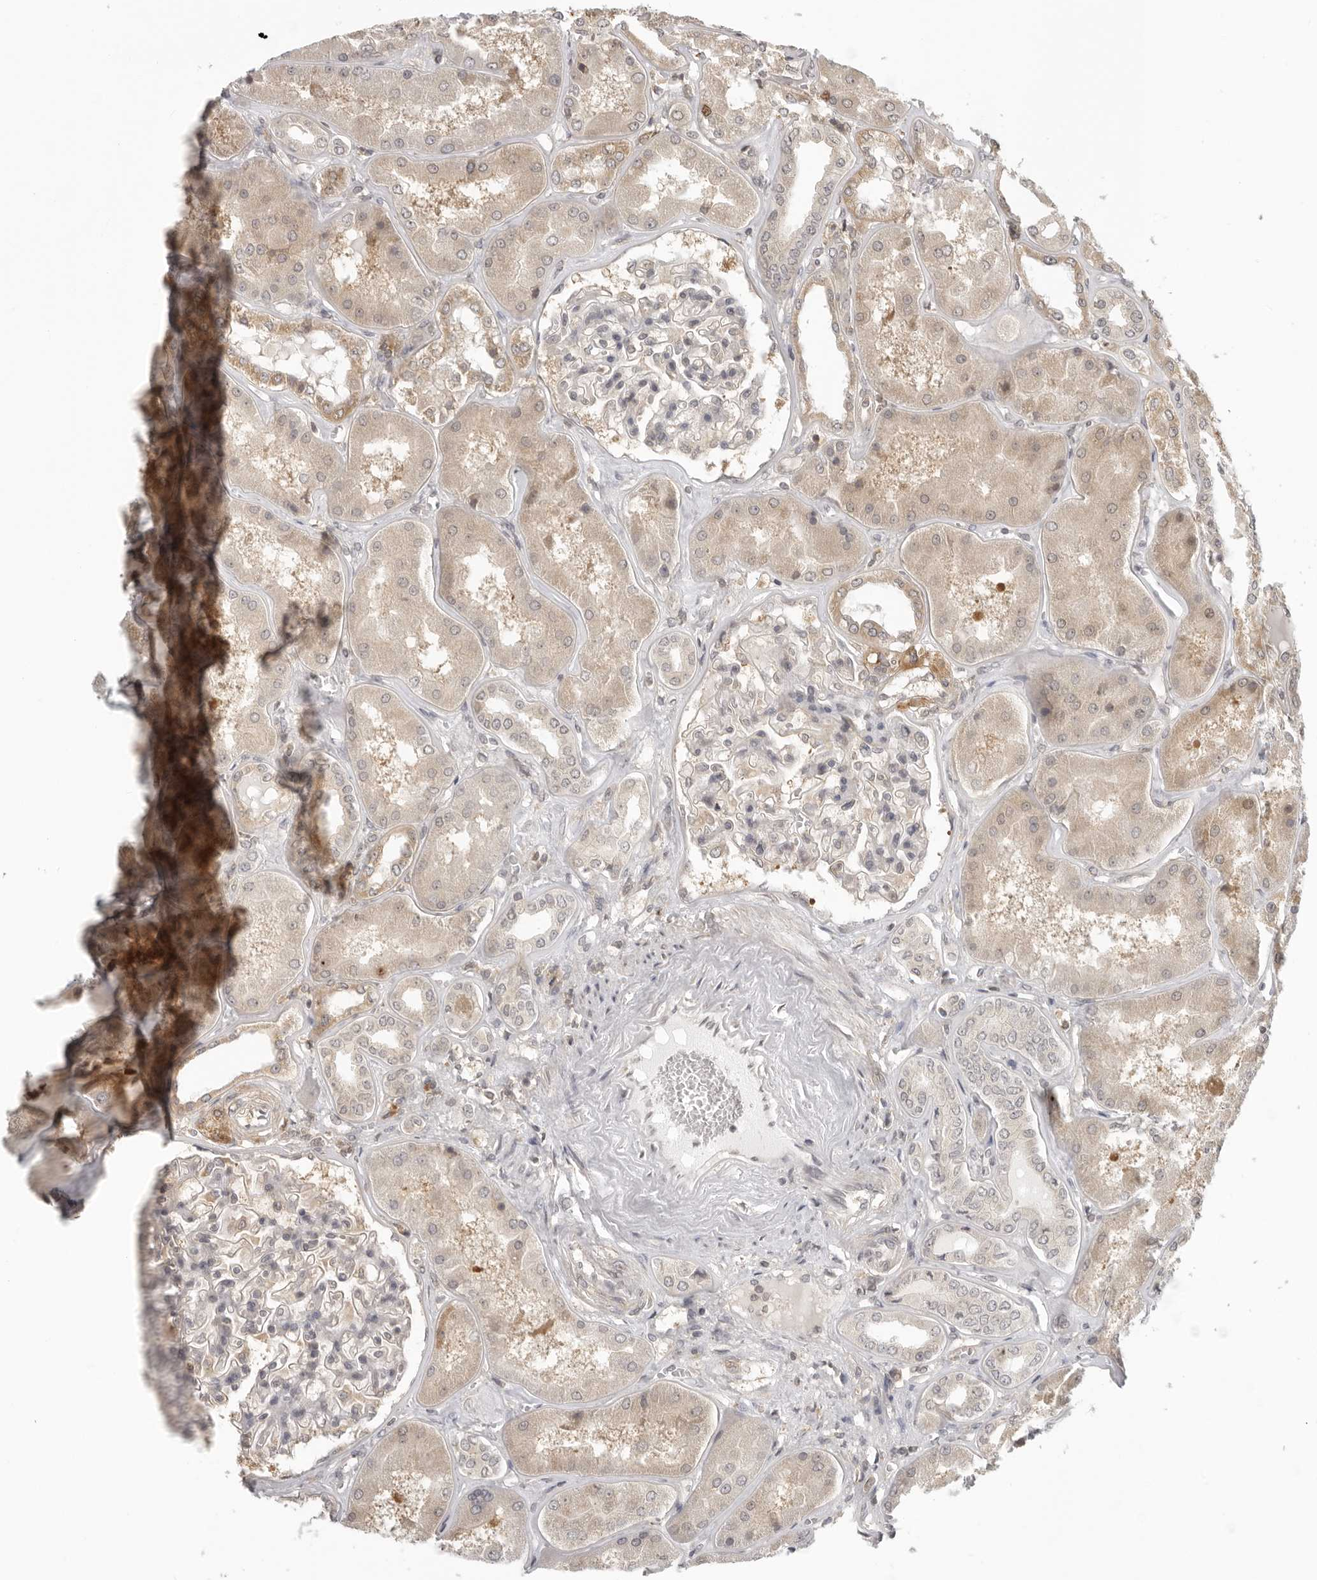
{"staining": {"intensity": "negative", "quantity": "none", "location": "none"}, "tissue": "kidney", "cell_type": "Cells in glomeruli", "image_type": "normal", "snomed": [{"axis": "morphology", "description": "Normal tissue, NOS"}, {"axis": "topography", "description": "Kidney"}], "caption": "This is an immunohistochemistry (IHC) micrograph of unremarkable human kidney. There is no expression in cells in glomeruli.", "gene": "PRRC2A", "patient": {"sex": "female", "age": 56}}